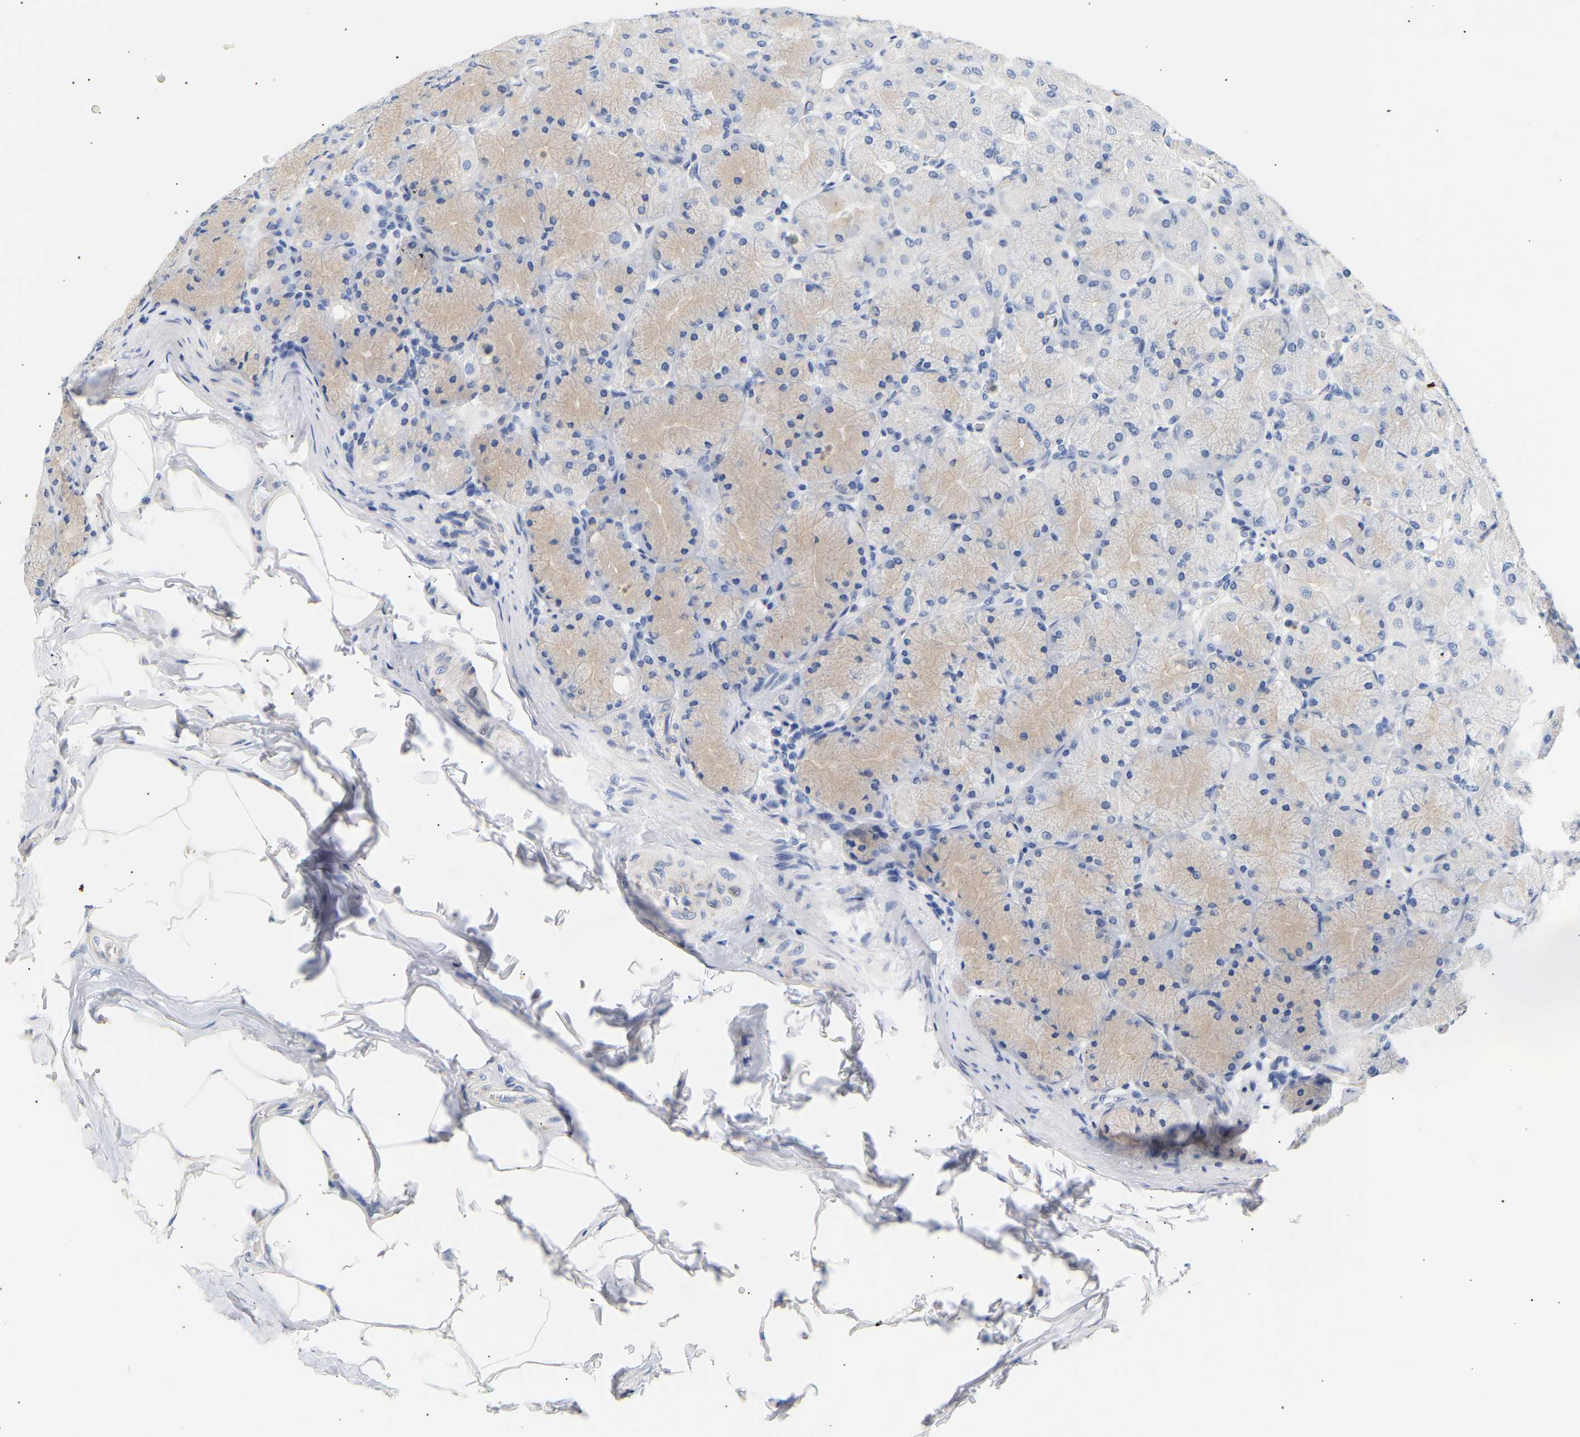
{"staining": {"intensity": "weak", "quantity": "<25%", "location": "cytoplasmic/membranous"}, "tissue": "stomach", "cell_type": "Glandular cells", "image_type": "normal", "snomed": [{"axis": "morphology", "description": "Normal tissue, NOS"}, {"axis": "topography", "description": "Stomach, upper"}], "caption": "An IHC image of benign stomach is shown. There is no staining in glandular cells of stomach.", "gene": "IGFBP7", "patient": {"sex": "female", "age": 56}}